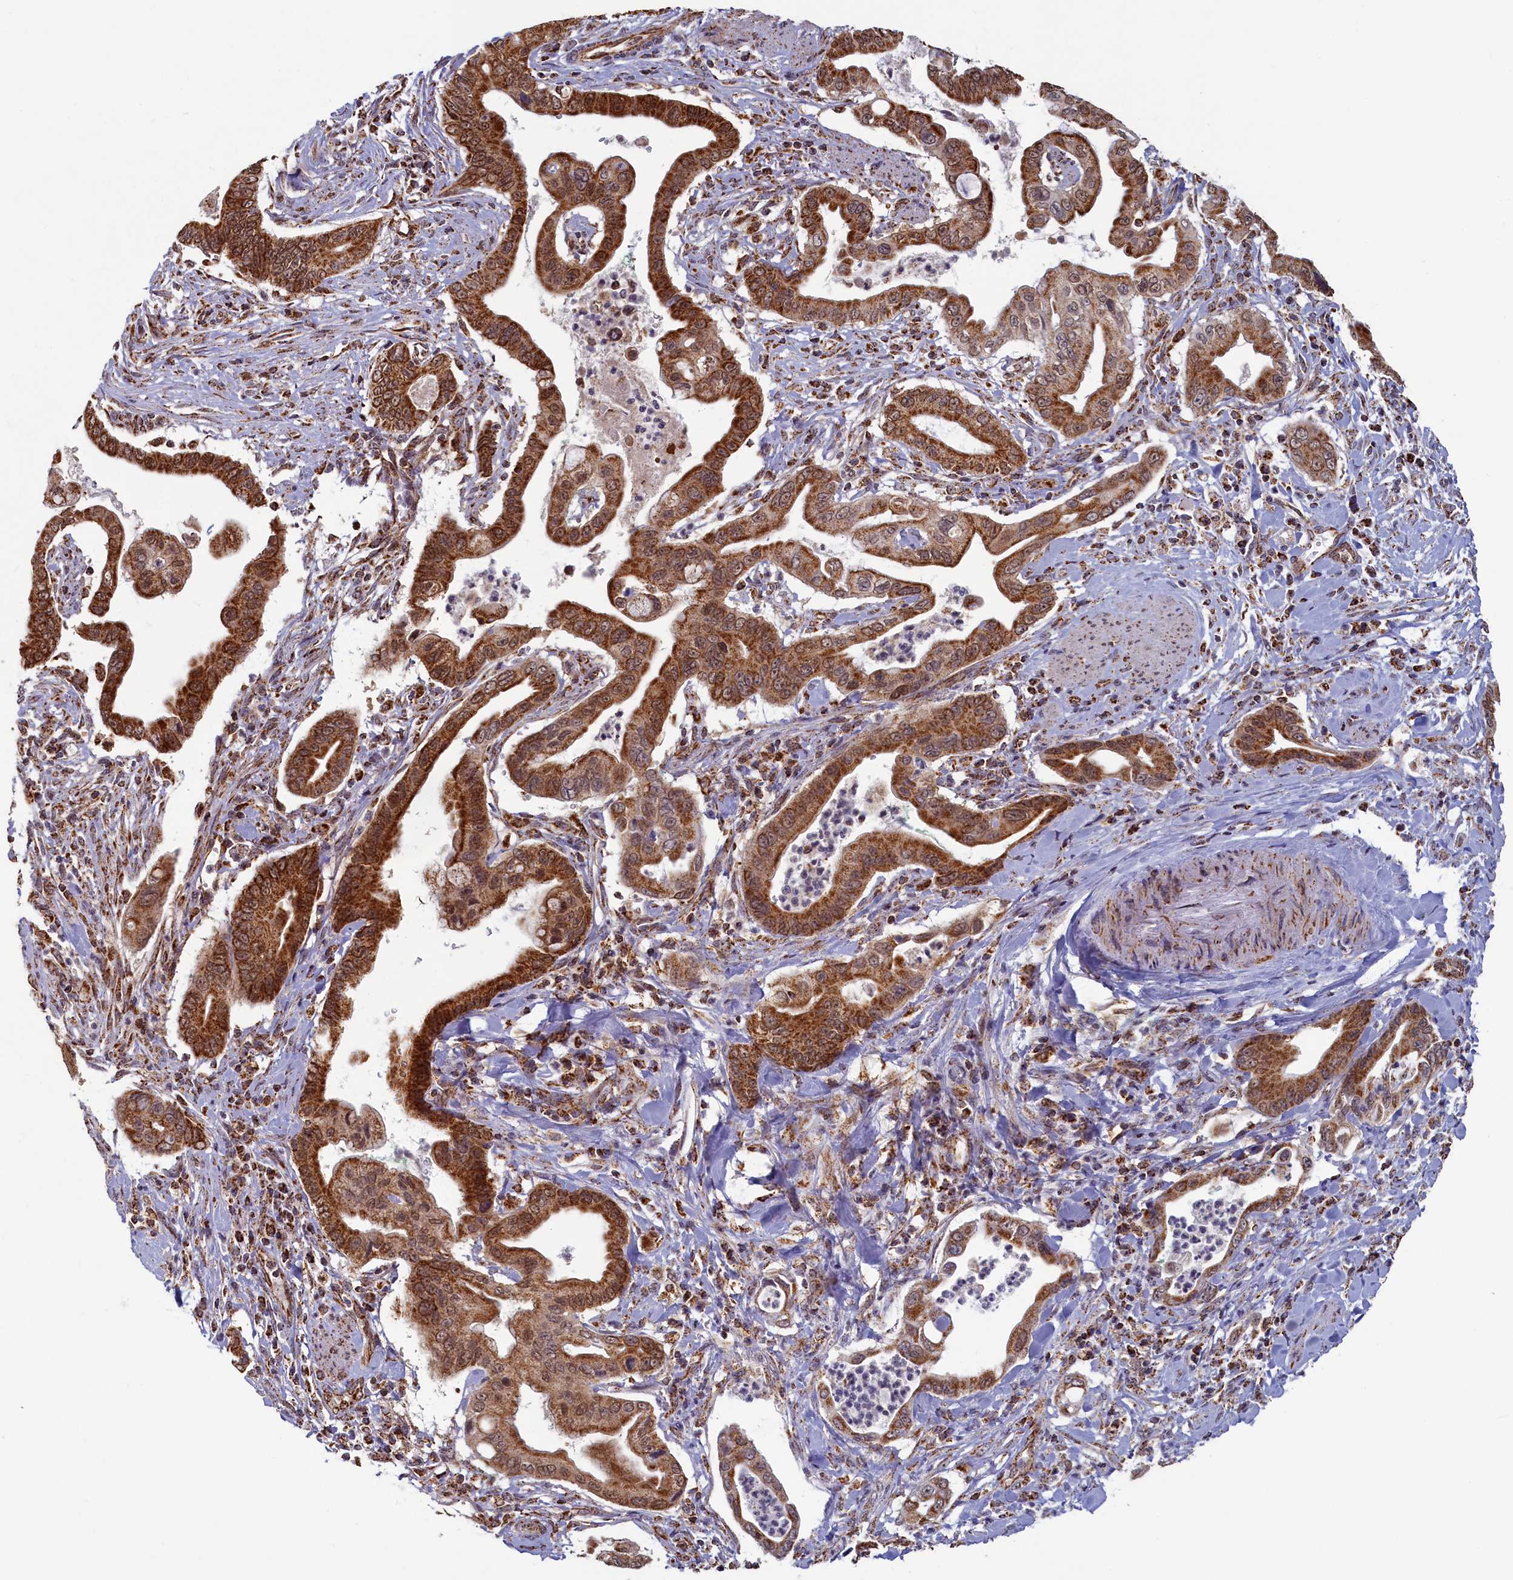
{"staining": {"intensity": "strong", "quantity": ">75%", "location": "cytoplasmic/membranous"}, "tissue": "pancreatic cancer", "cell_type": "Tumor cells", "image_type": "cancer", "snomed": [{"axis": "morphology", "description": "Adenocarcinoma, NOS"}, {"axis": "topography", "description": "Pancreas"}], "caption": "A micrograph of human pancreatic cancer (adenocarcinoma) stained for a protein demonstrates strong cytoplasmic/membranous brown staining in tumor cells.", "gene": "SPR", "patient": {"sex": "male", "age": 78}}